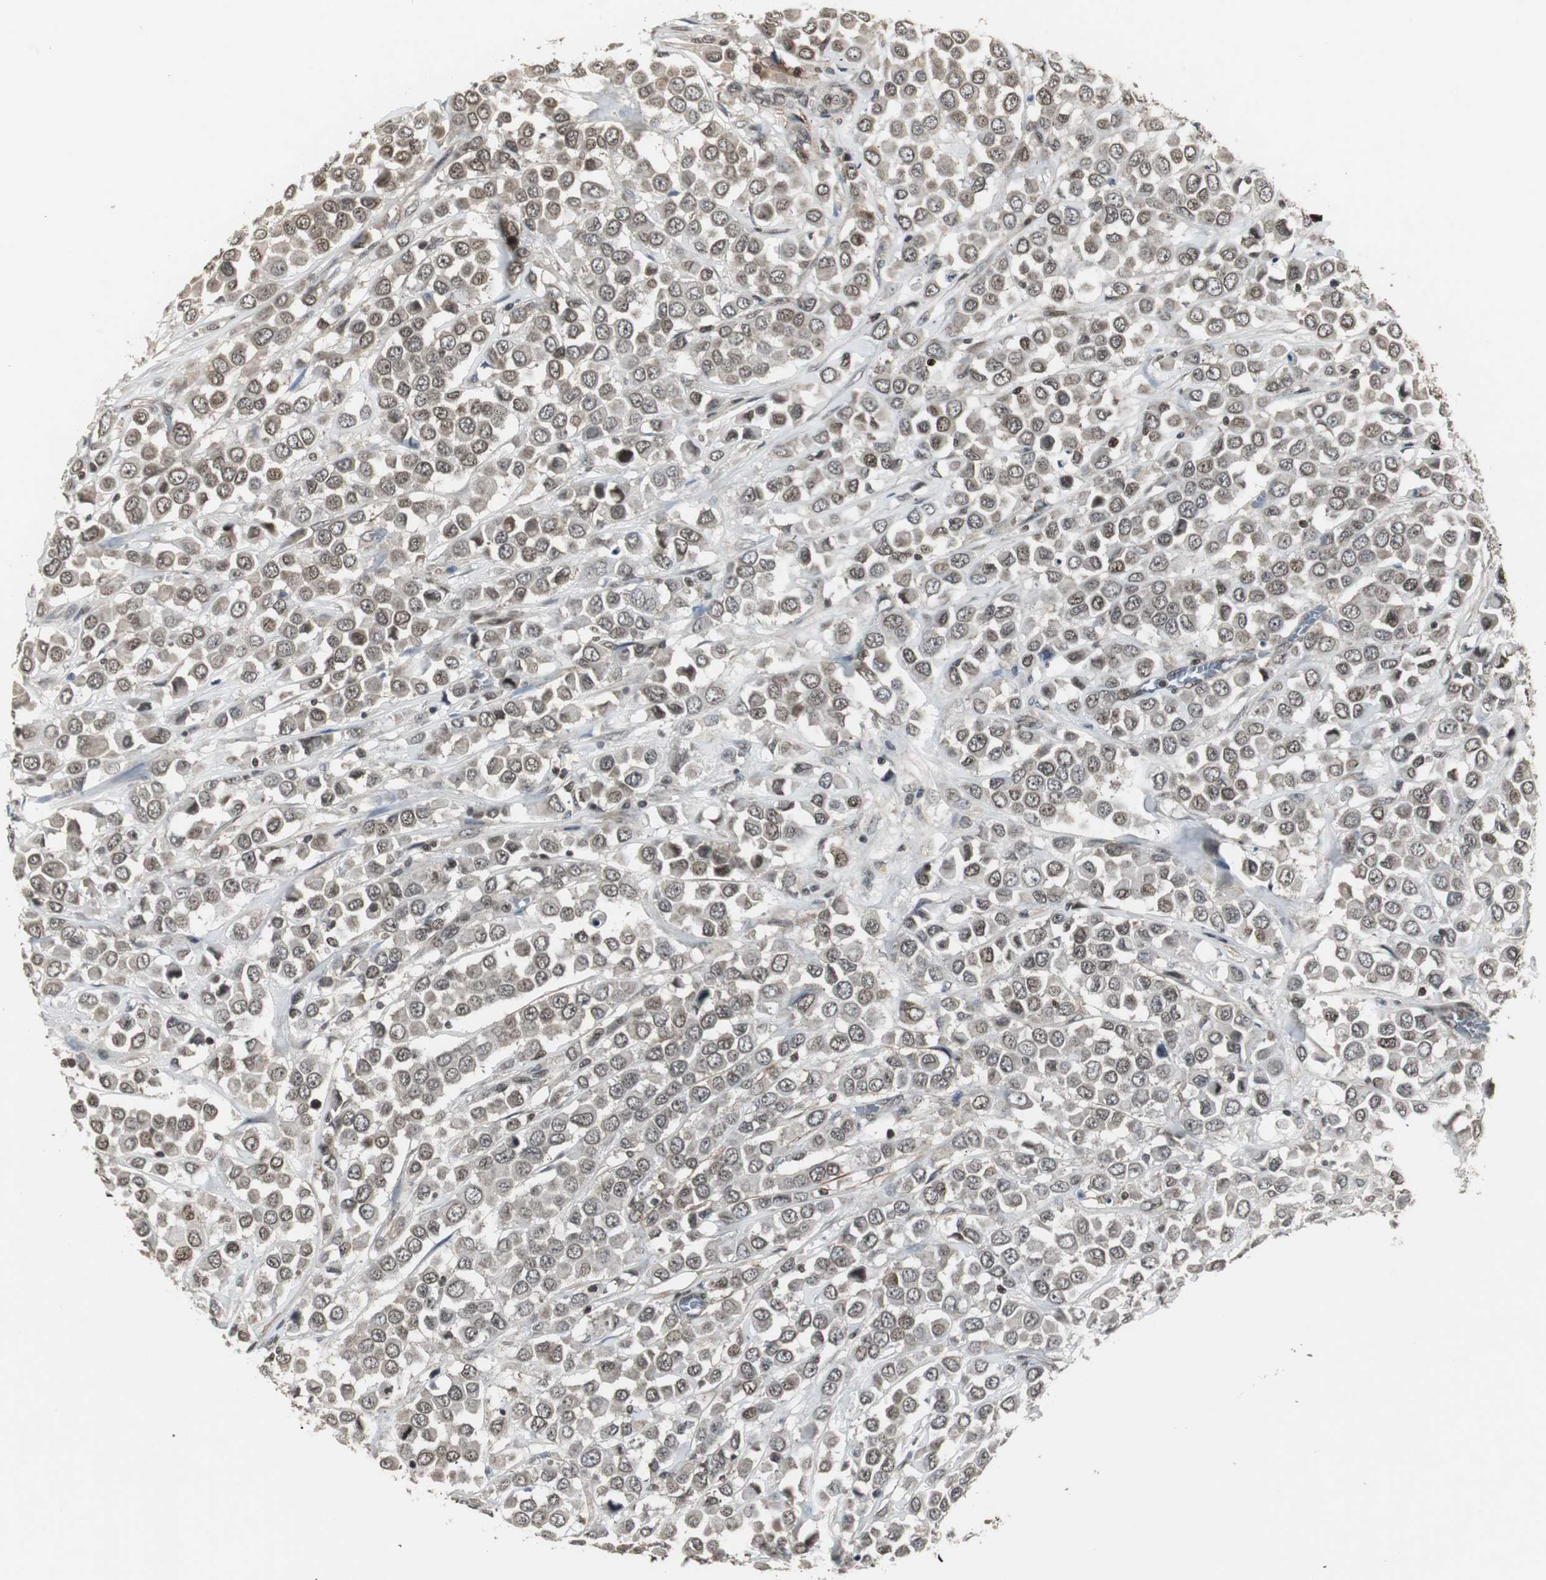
{"staining": {"intensity": "weak", "quantity": ">75%", "location": "nuclear"}, "tissue": "breast cancer", "cell_type": "Tumor cells", "image_type": "cancer", "snomed": [{"axis": "morphology", "description": "Duct carcinoma"}, {"axis": "topography", "description": "Breast"}], "caption": "Human breast cancer stained with a brown dye demonstrates weak nuclear positive staining in about >75% of tumor cells.", "gene": "MPG", "patient": {"sex": "female", "age": 61}}